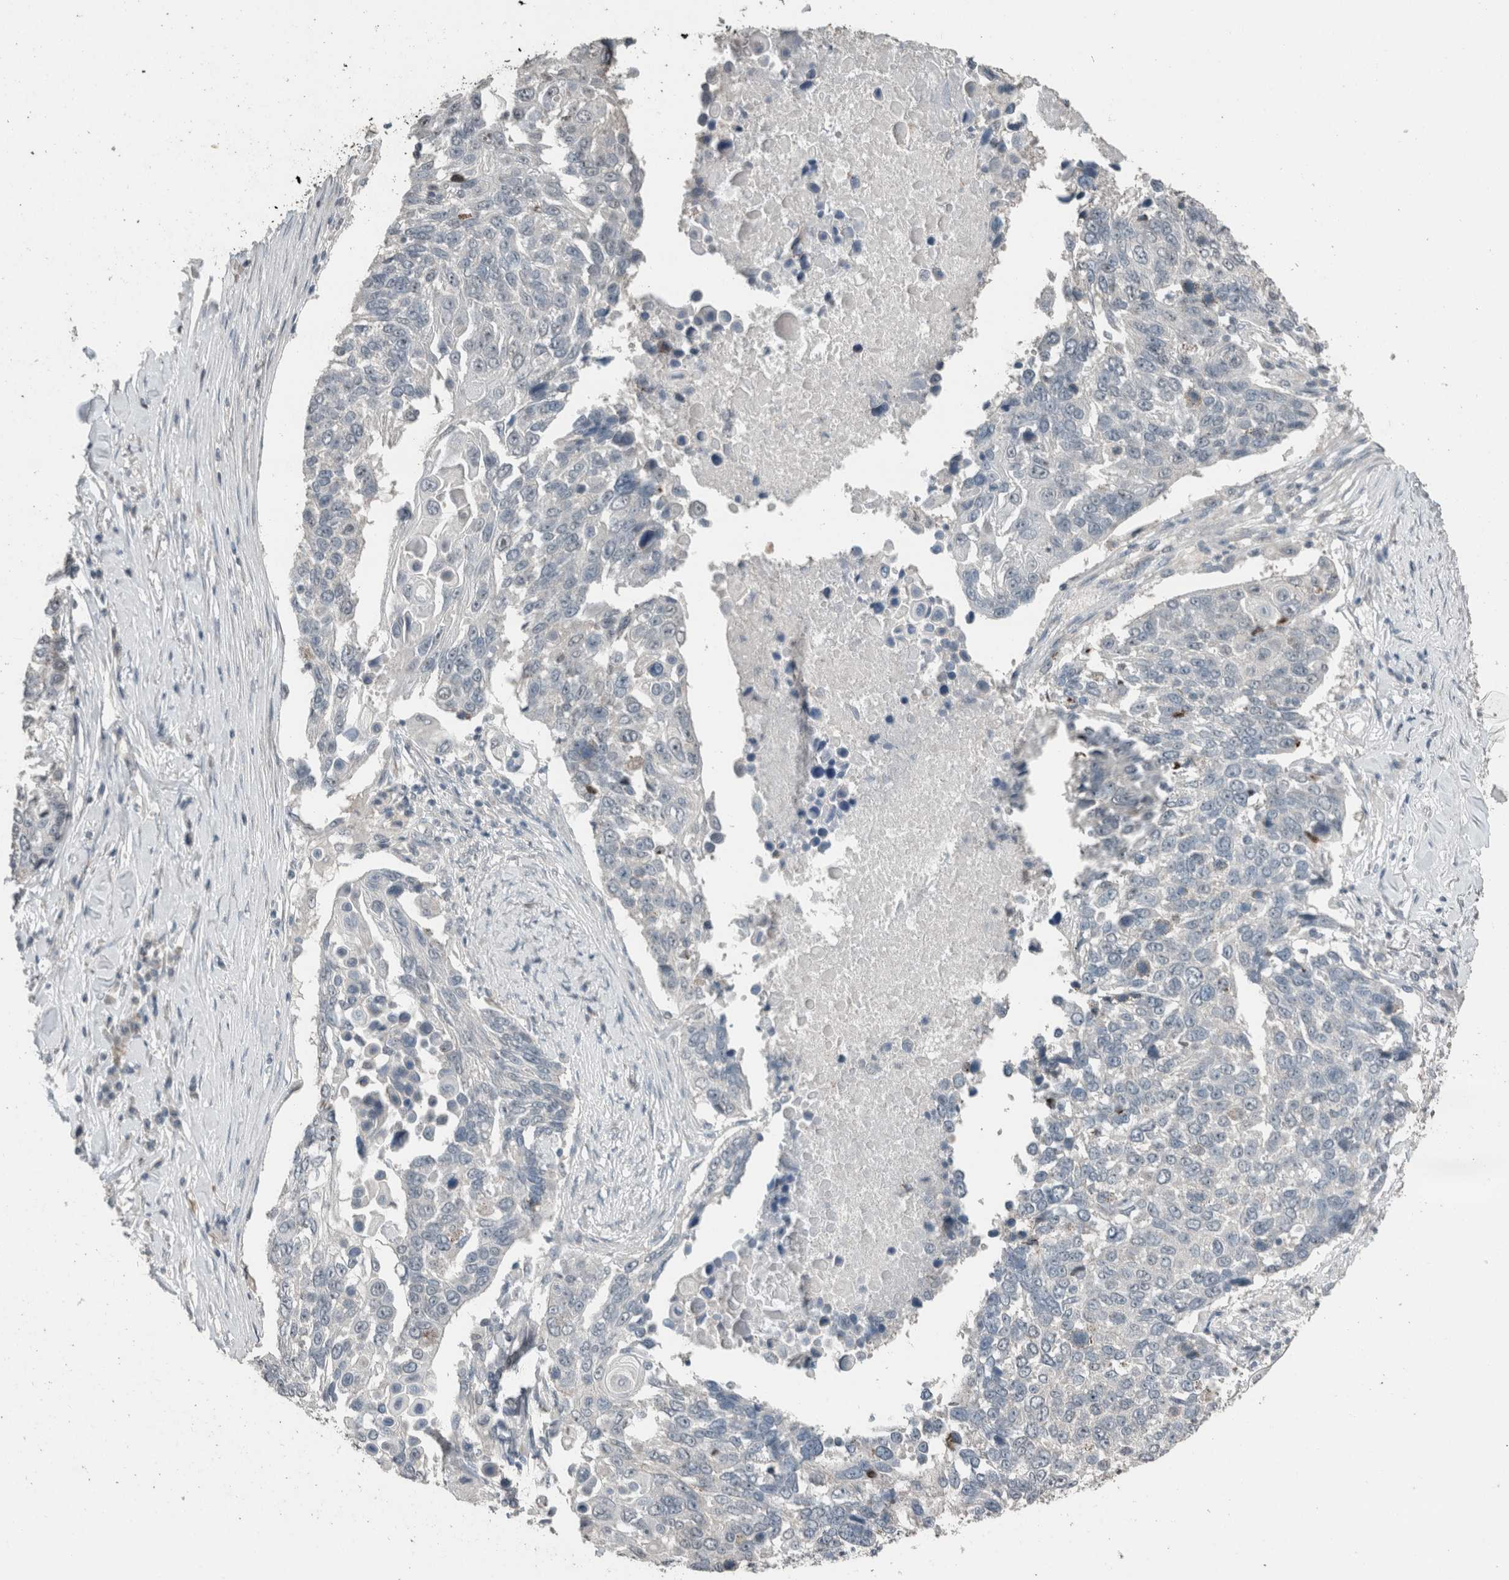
{"staining": {"intensity": "negative", "quantity": "none", "location": "none"}, "tissue": "lung cancer", "cell_type": "Tumor cells", "image_type": "cancer", "snomed": [{"axis": "morphology", "description": "Squamous cell carcinoma, NOS"}, {"axis": "topography", "description": "Lung"}], "caption": "This is an immunohistochemistry micrograph of human lung cancer (squamous cell carcinoma). There is no expression in tumor cells.", "gene": "ACVR2B", "patient": {"sex": "male", "age": 66}}